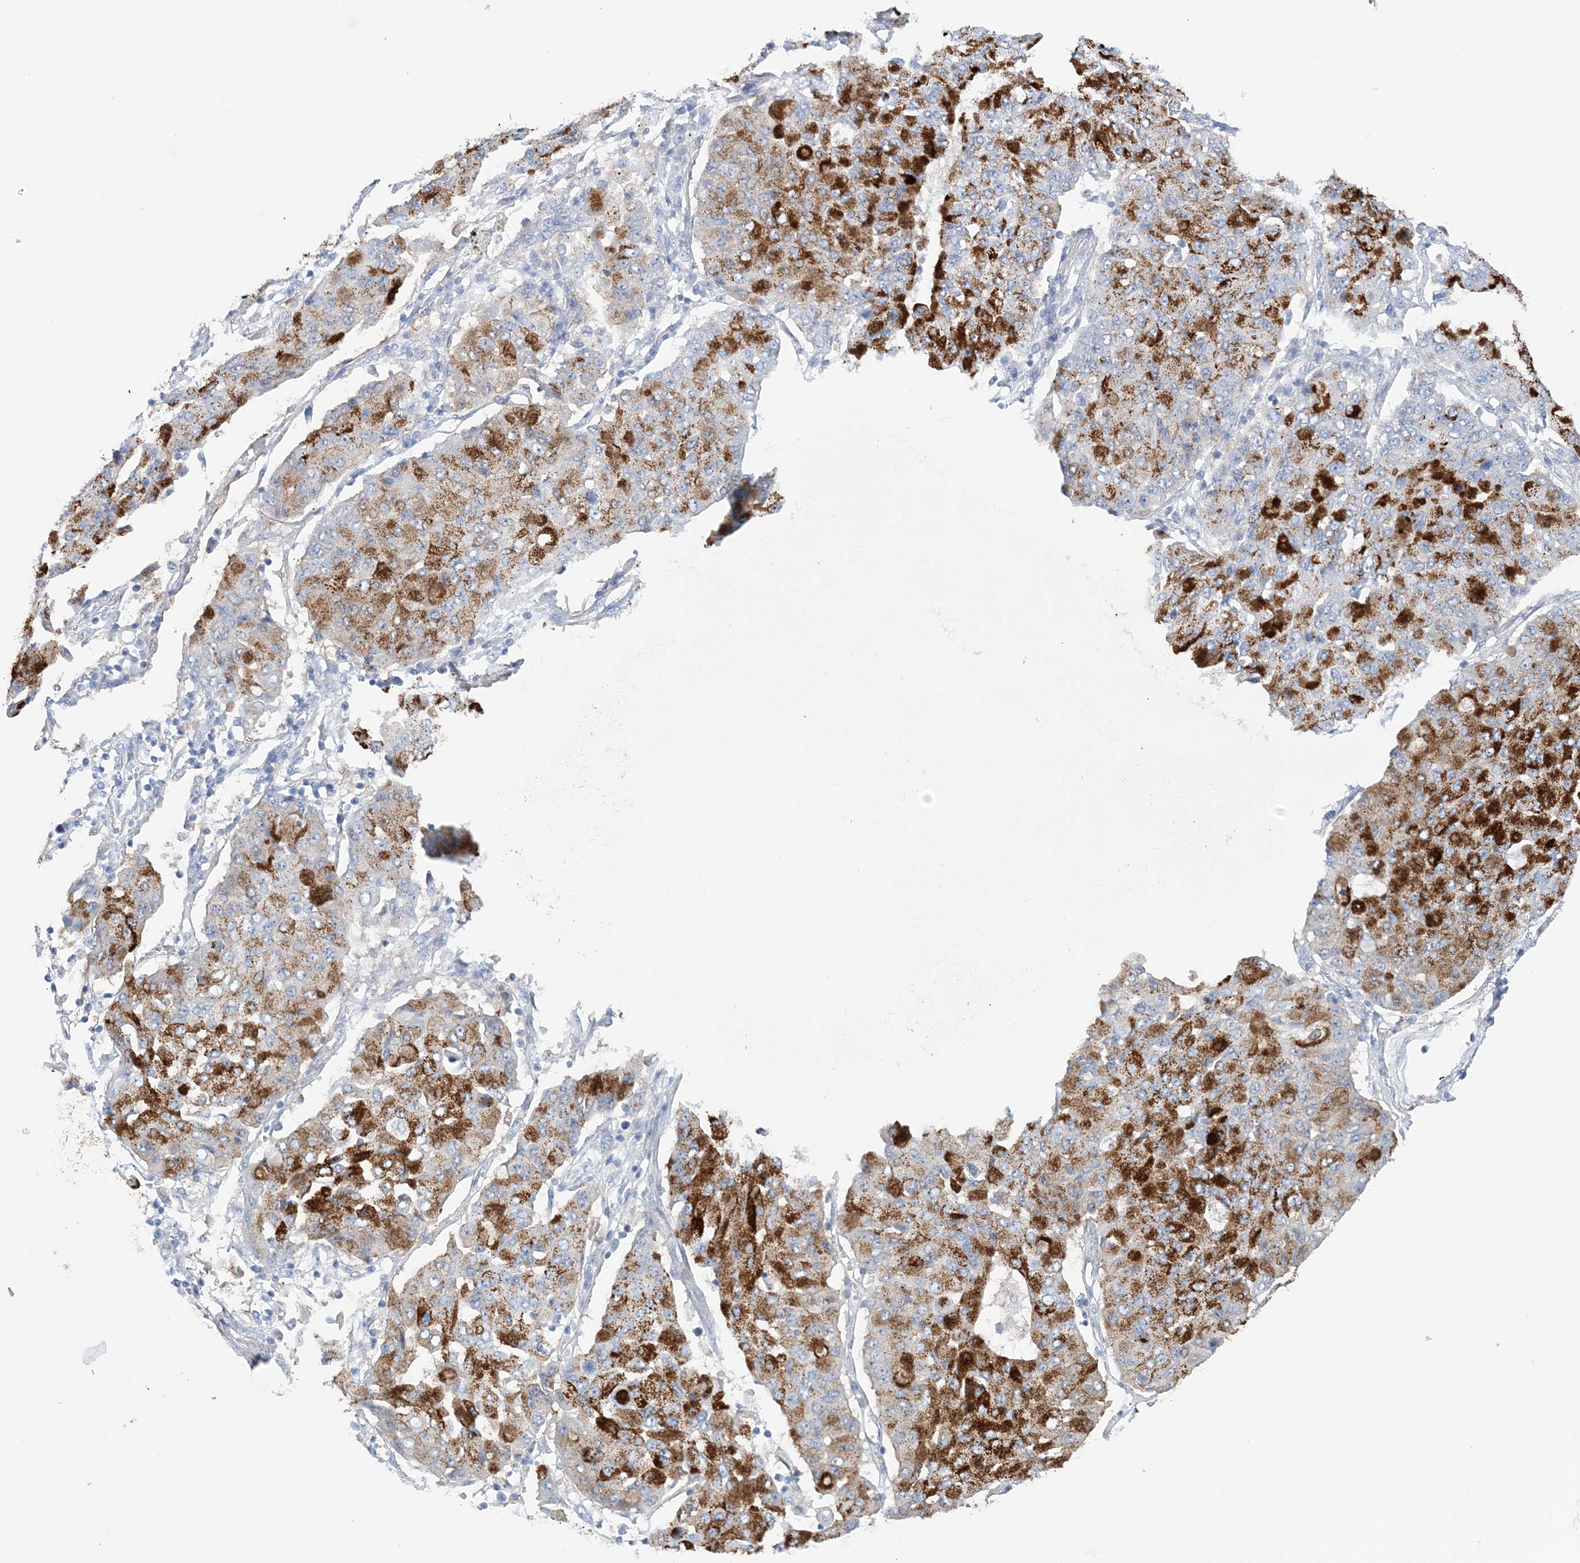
{"staining": {"intensity": "strong", "quantity": ">75%", "location": "cytoplasmic/membranous"}, "tissue": "lung cancer", "cell_type": "Tumor cells", "image_type": "cancer", "snomed": [{"axis": "morphology", "description": "Squamous cell carcinoma, NOS"}, {"axis": "topography", "description": "Lung"}], "caption": "This photomicrograph shows IHC staining of human lung cancer, with high strong cytoplasmic/membranous expression in about >75% of tumor cells.", "gene": "HMGCS1", "patient": {"sex": "male", "age": 74}}